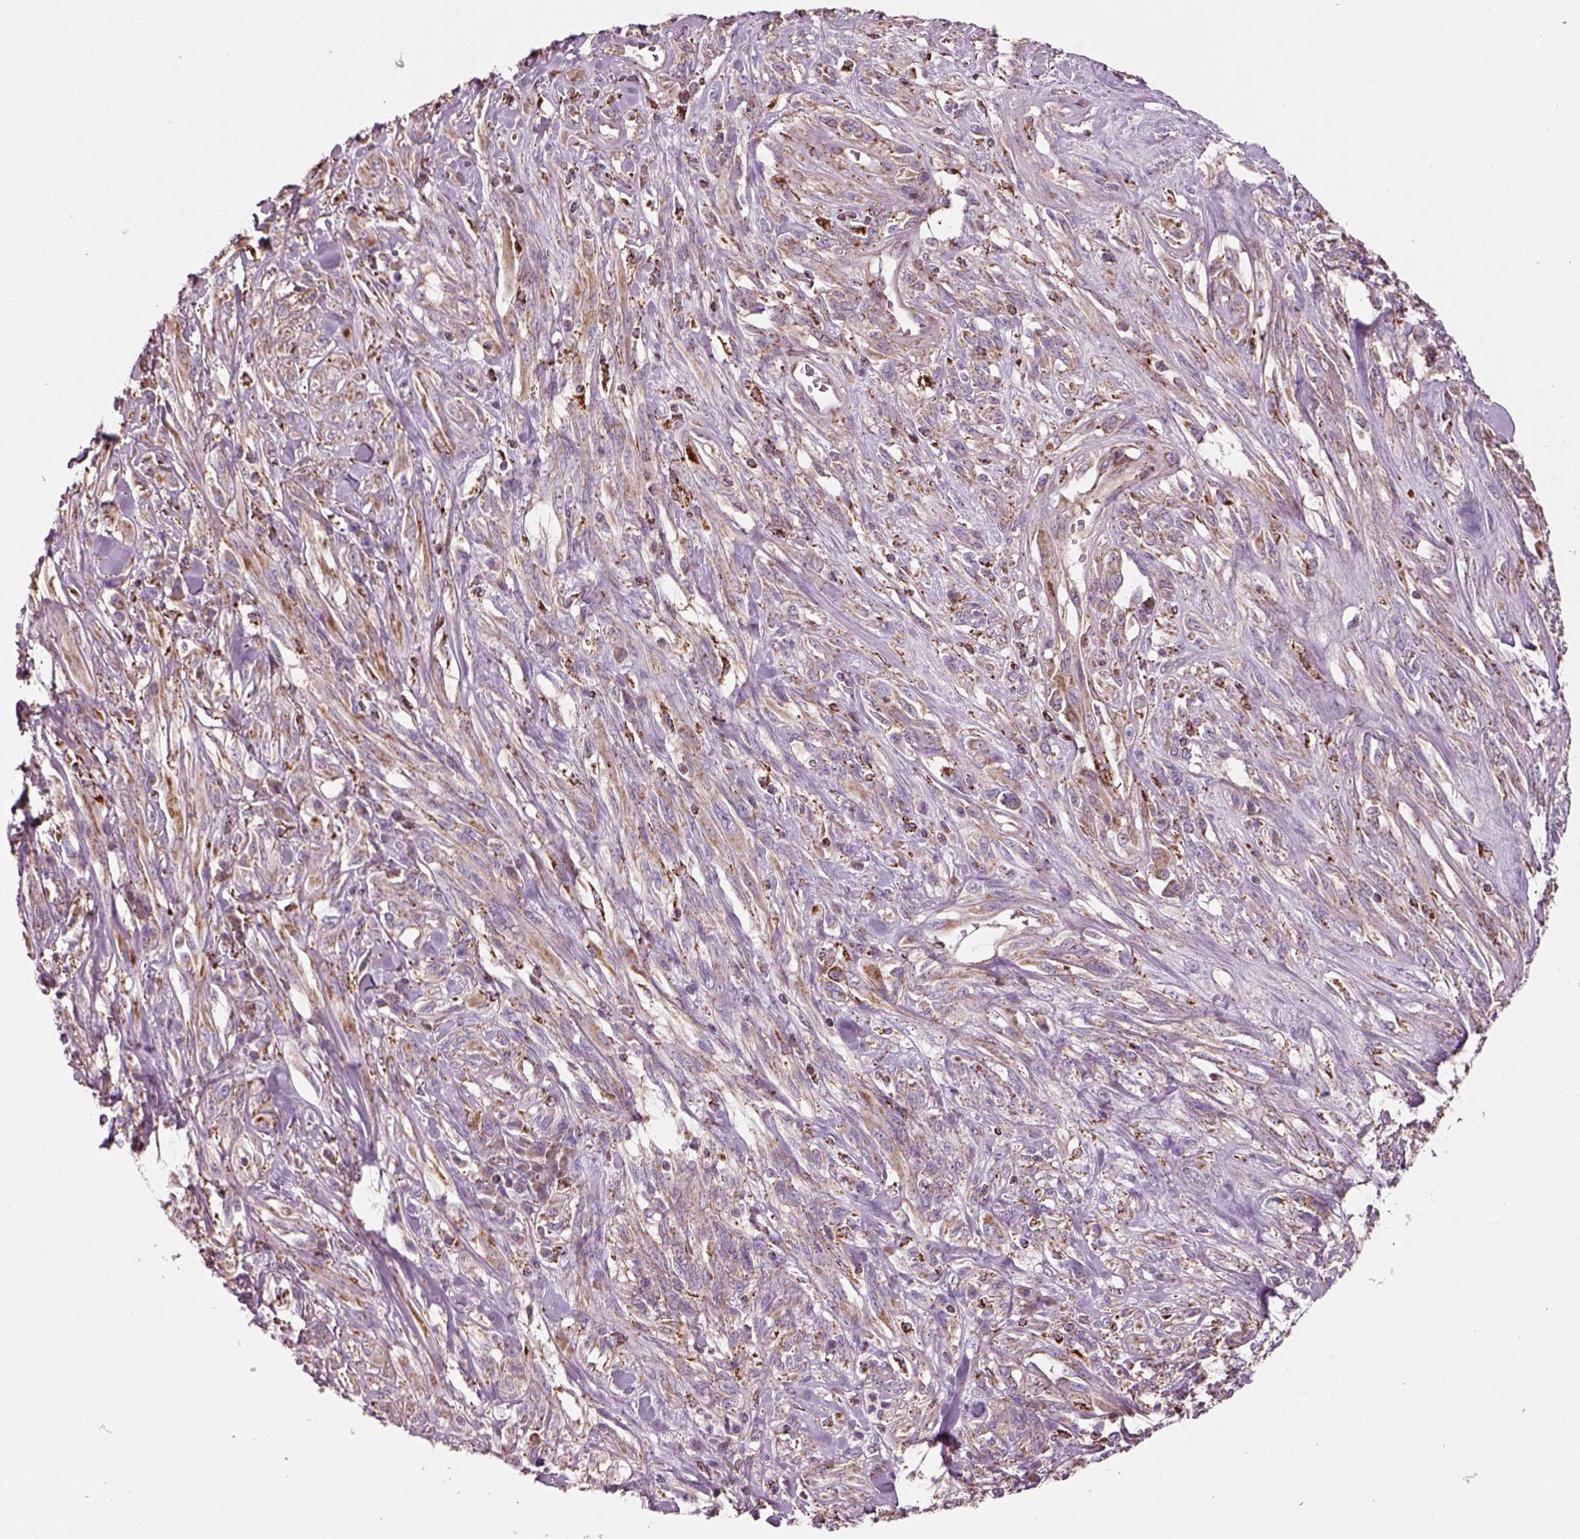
{"staining": {"intensity": "moderate", "quantity": ">75%", "location": "cytoplasmic/membranous"}, "tissue": "melanoma", "cell_type": "Tumor cells", "image_type": "cancer", "snomed": [{"axis": "morphology", "description": "Malignant melanoma, NOS"}, {"axis": "topography", "description": "Skin"}], "caption": "Malignant melanoma stained with a protein marker displays moderate staining in tumor cells.", "gene": "SLC25A24", "patient": {"sex": "female", "age": 91}}